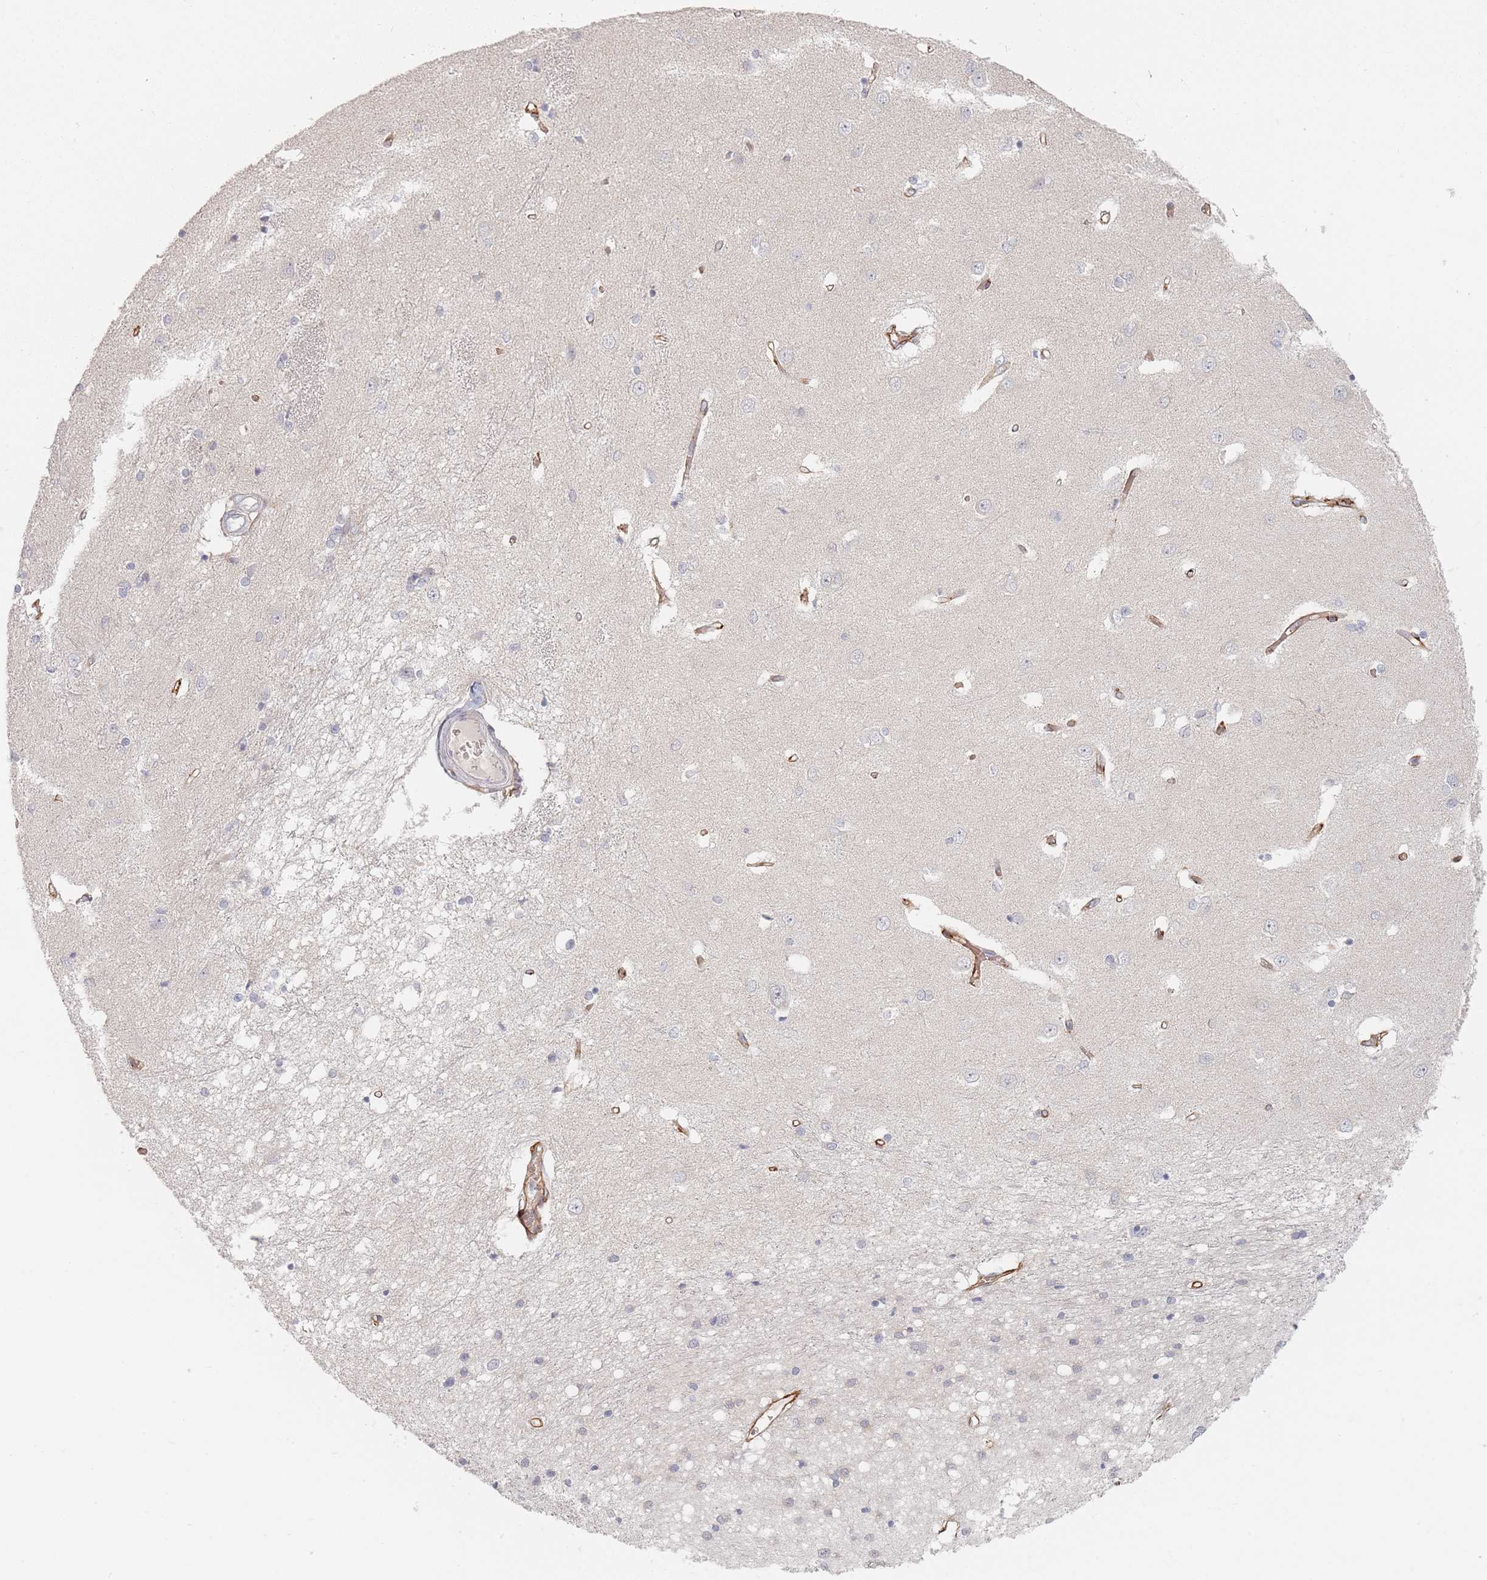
{"staining": {"intensity": "negative", "quantity": "none", "location": "none"}, "tissue": "caudate", "cell_type": "Glial cells", "image_type": "normal", "snomed": [{"axis": "morphology", "description": "Normal tissue, NOS"}, {"axis": "topography", "description": "Lateral ventricle wall"}], "caption": "Glial cells show no significant expression in unremarkable caudate.", "gene": "ZKSCAN7", "patient": {"sex": "male", "age": 37}}